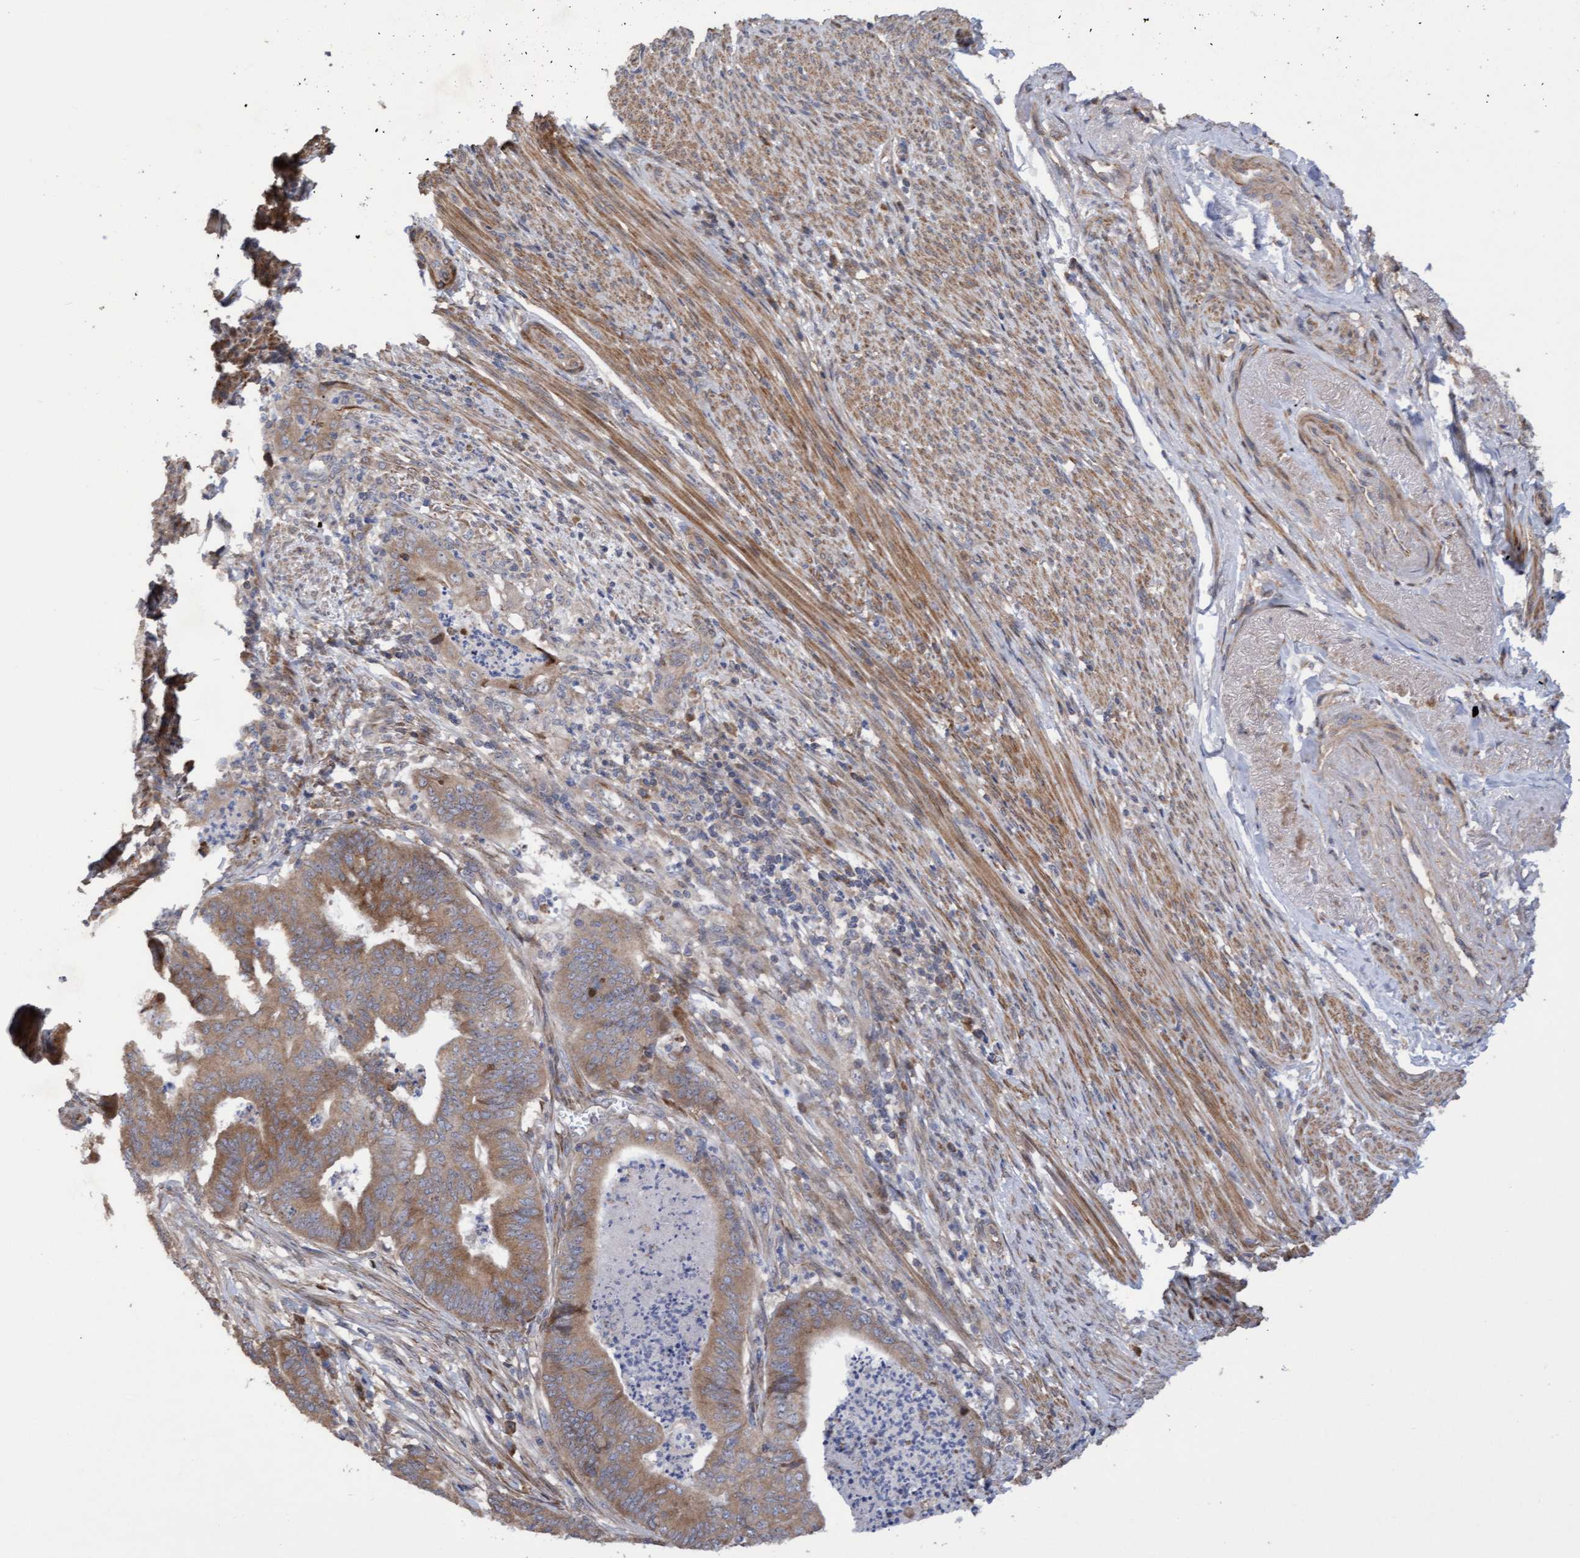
{"staining": {"intensity": "moderate", "quantity": ">75%", "location": "cytoplasmic/membranous"}, "tissue": "endometrial cancer", "cell_type": "Tumor cells", "image_type": "cancer", "snomed": [{"axis": "morphology", "description": "Polyp, NOS"}, {"axis": "morphology", "description": "Adenocarcinoma, NOS"}, {"axis": "morphology", "description": "Adenoma, NOS"}, {"axis": "topography", "description": "Endometrium"}], "caption": "Approximately >75% of tumor cells in endometrial cancer show moderate cytoplasmic/membranous protein staining as visualized by brown immunohistochemical staining.", "gene": "ELP5", "patient": {"sex": "female", "age": 79}}